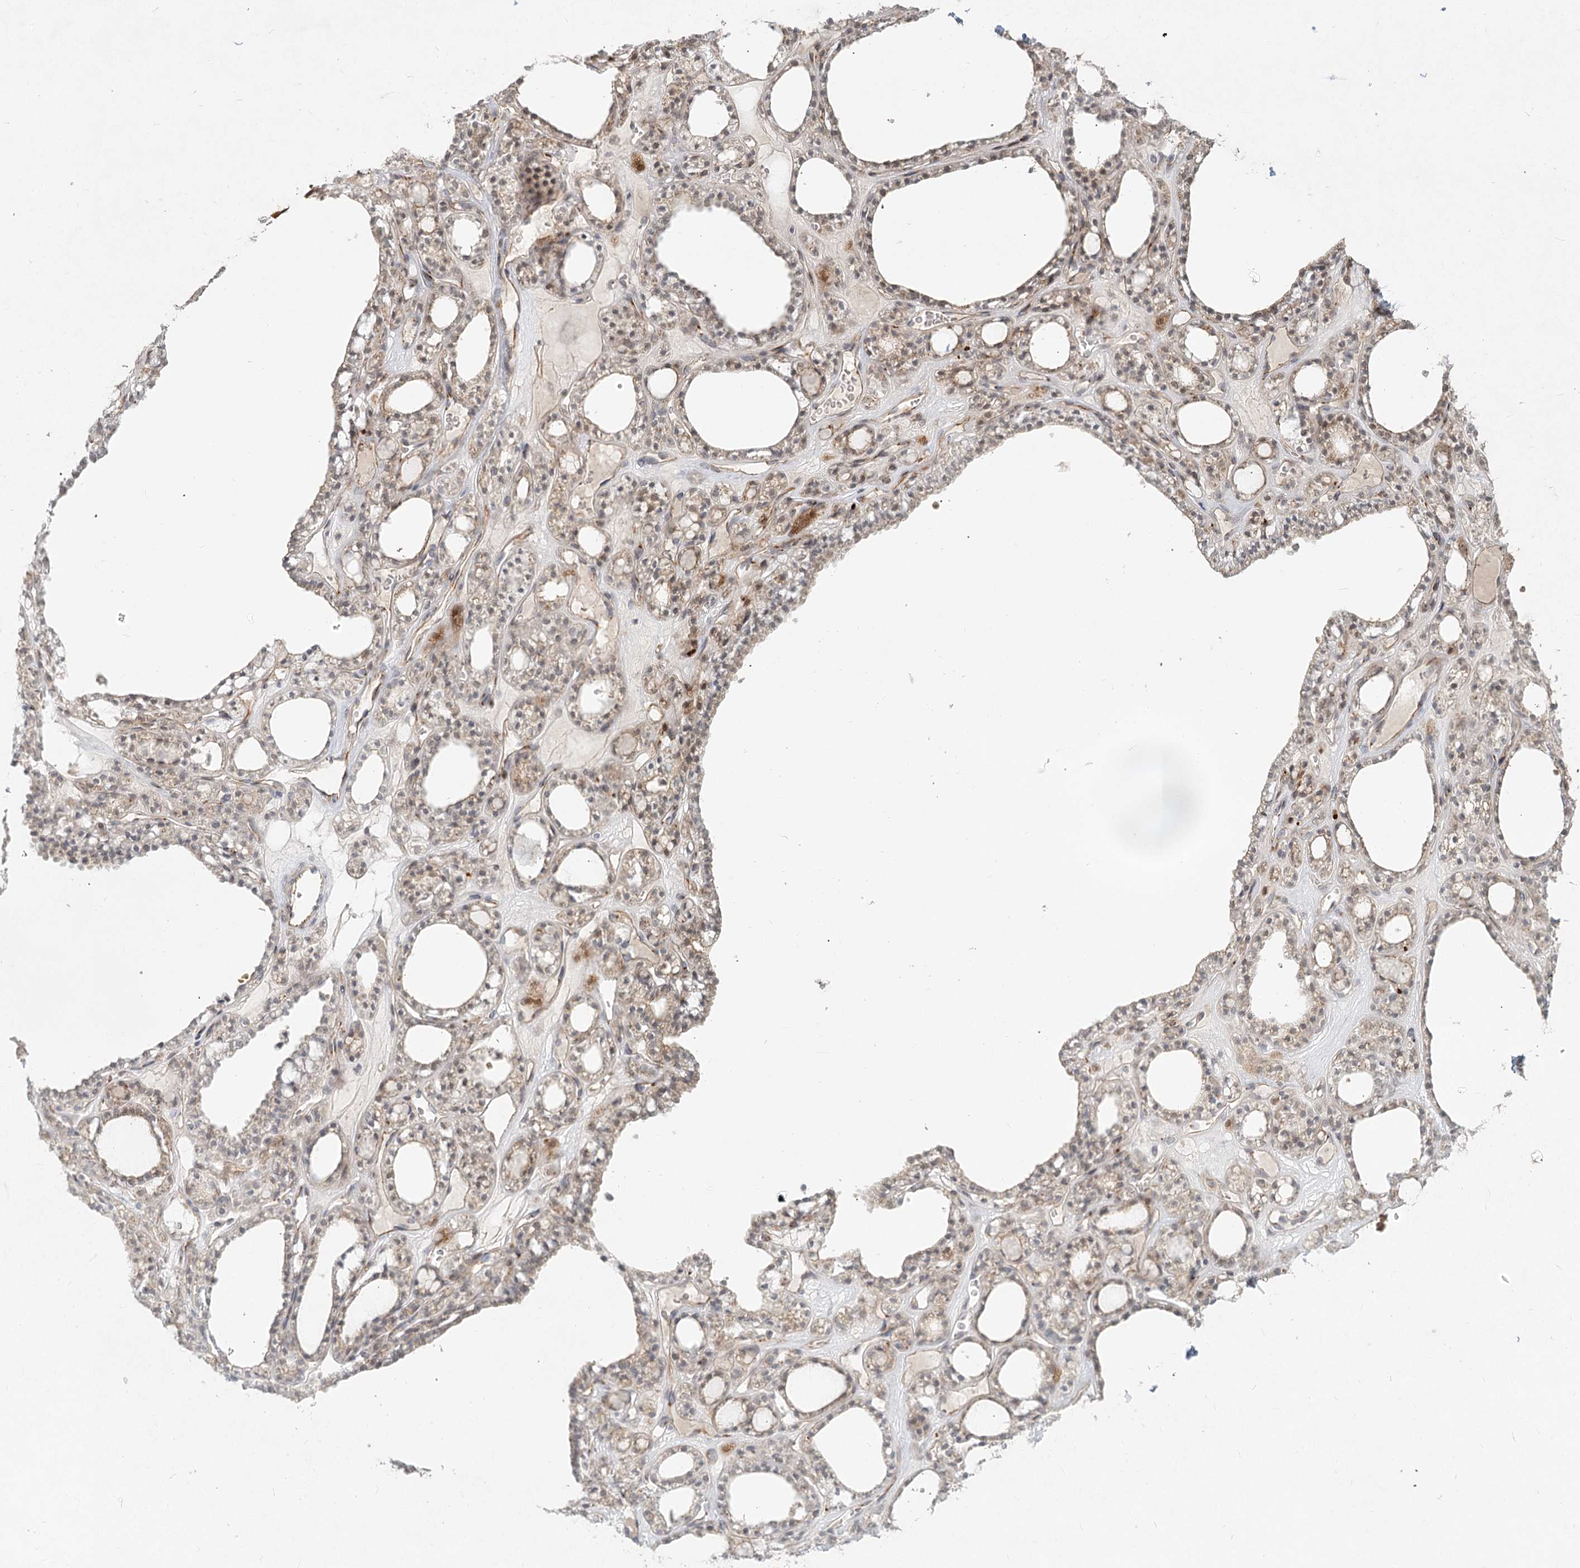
{"staining": {"intensity": "moderate", "quantity": "25%-75%", "location": "cytoplasmic/membranous,nuclear"}, "tissue": "thyroid gland", "cell_type": "Glandular cells", "image_type": "normal", "snomed": [{"axis": "morphology", "description": "Normal tissue, NOS"}, {"axis": "topography", "description": "Thyroid gland"}], "caption": "This histopathology image shows immunohistochemistry (IHC) staining of normal thyroid gland, with medium moderate cytoplasmic/membranous,nuclear positivity in about 25%-75% of glandular cells.", "gene": "LRP2BP", "patient": {"sex": "female", "age": 28}}